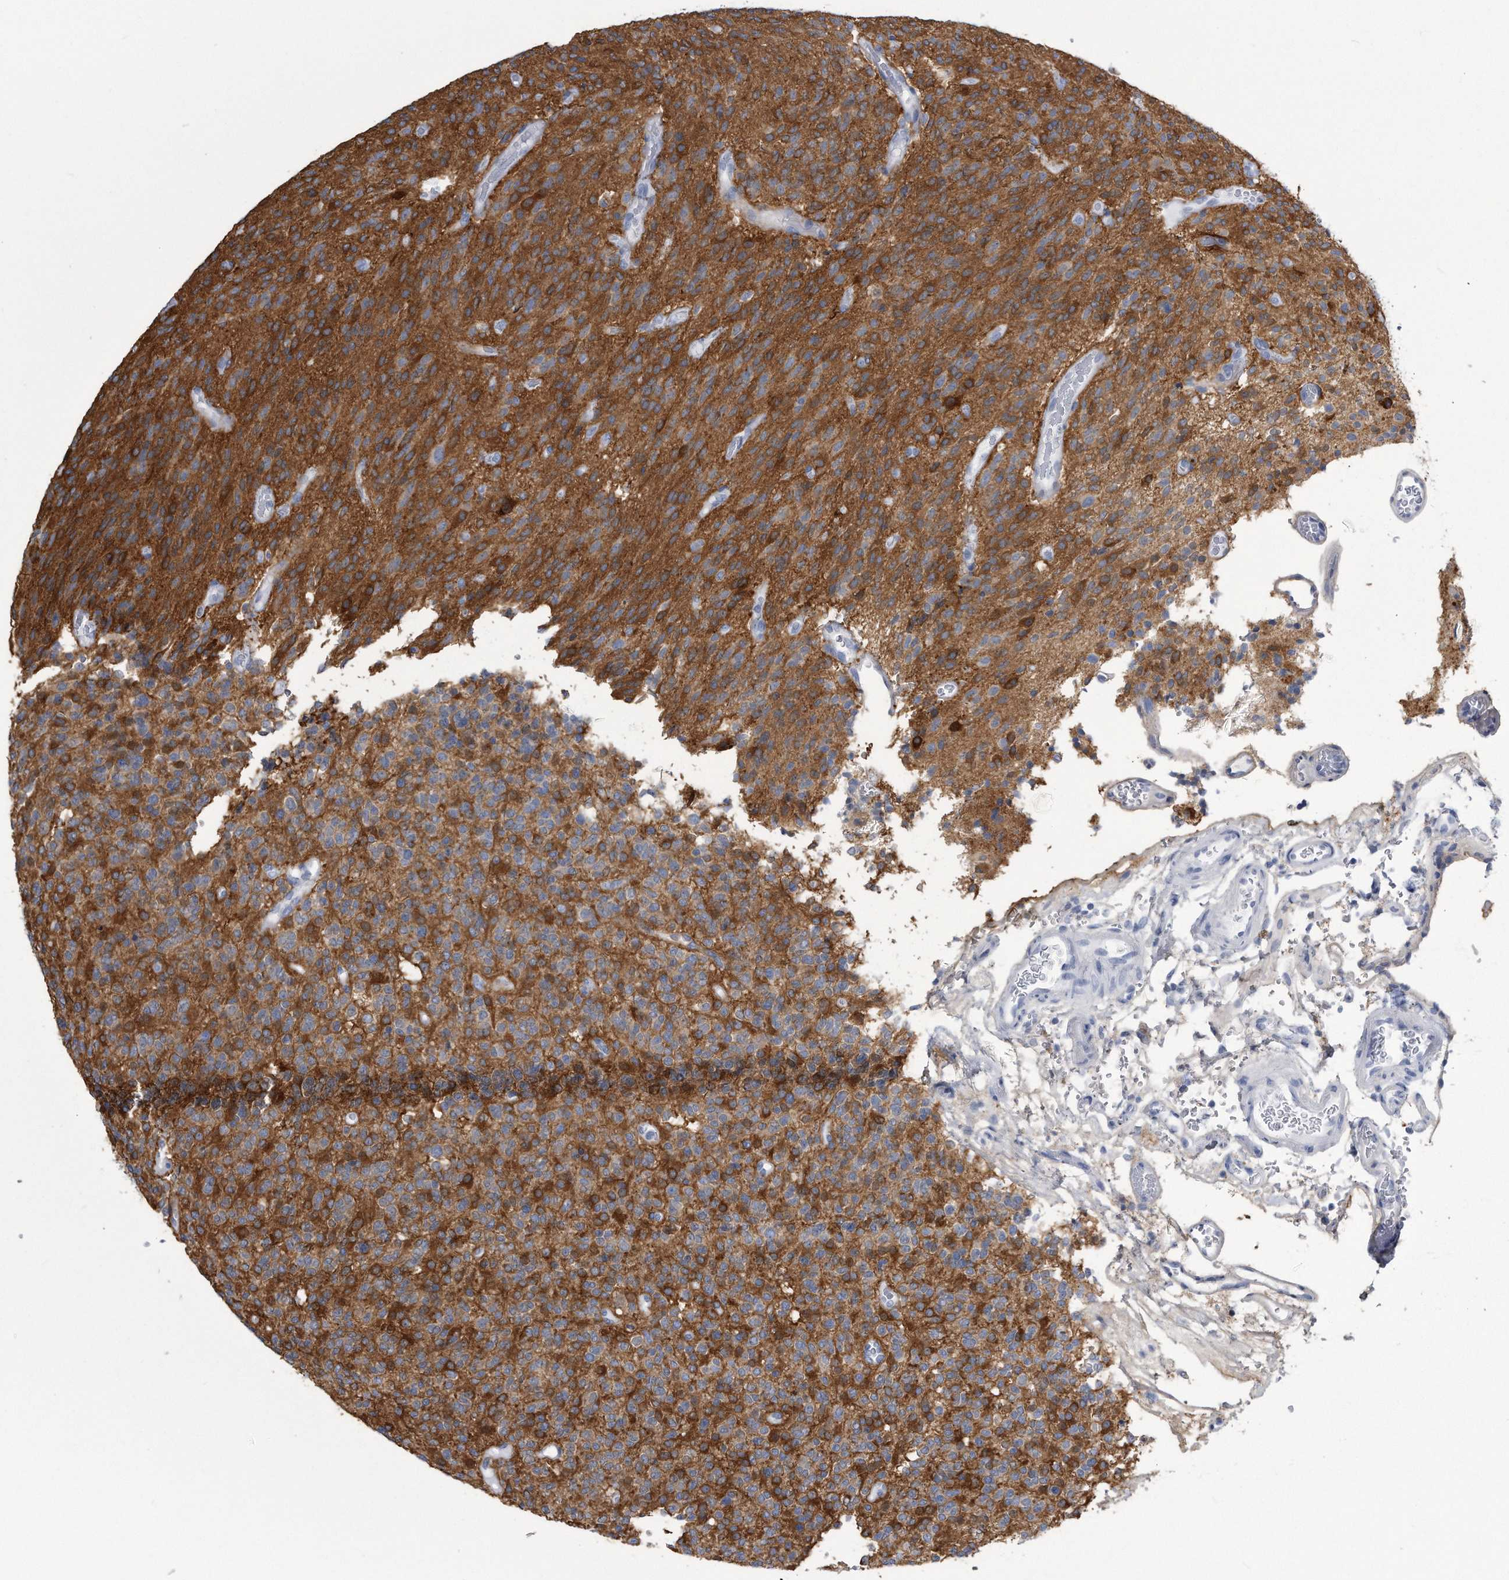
{"staining": {"intensity": "moderate", "quantity": ">75%", "location": "cytoplasmic/membranous"}, "tissue": "glioma", "cell_type": "Tumor cells", "image_type": "cancer", "snomed": [{"axis": "morphology", "description": "Glioma, malignant, High grade"}, {"axis": "topography", "description": "Brain"}], "caption": "Glioma stained for a protein (brown) displays moderate cytoplasmic/membranous positive expression in approximately >75% of tumor cells.", "gene": "PYGB", "patient": {"sex": "male", "age": 34}}